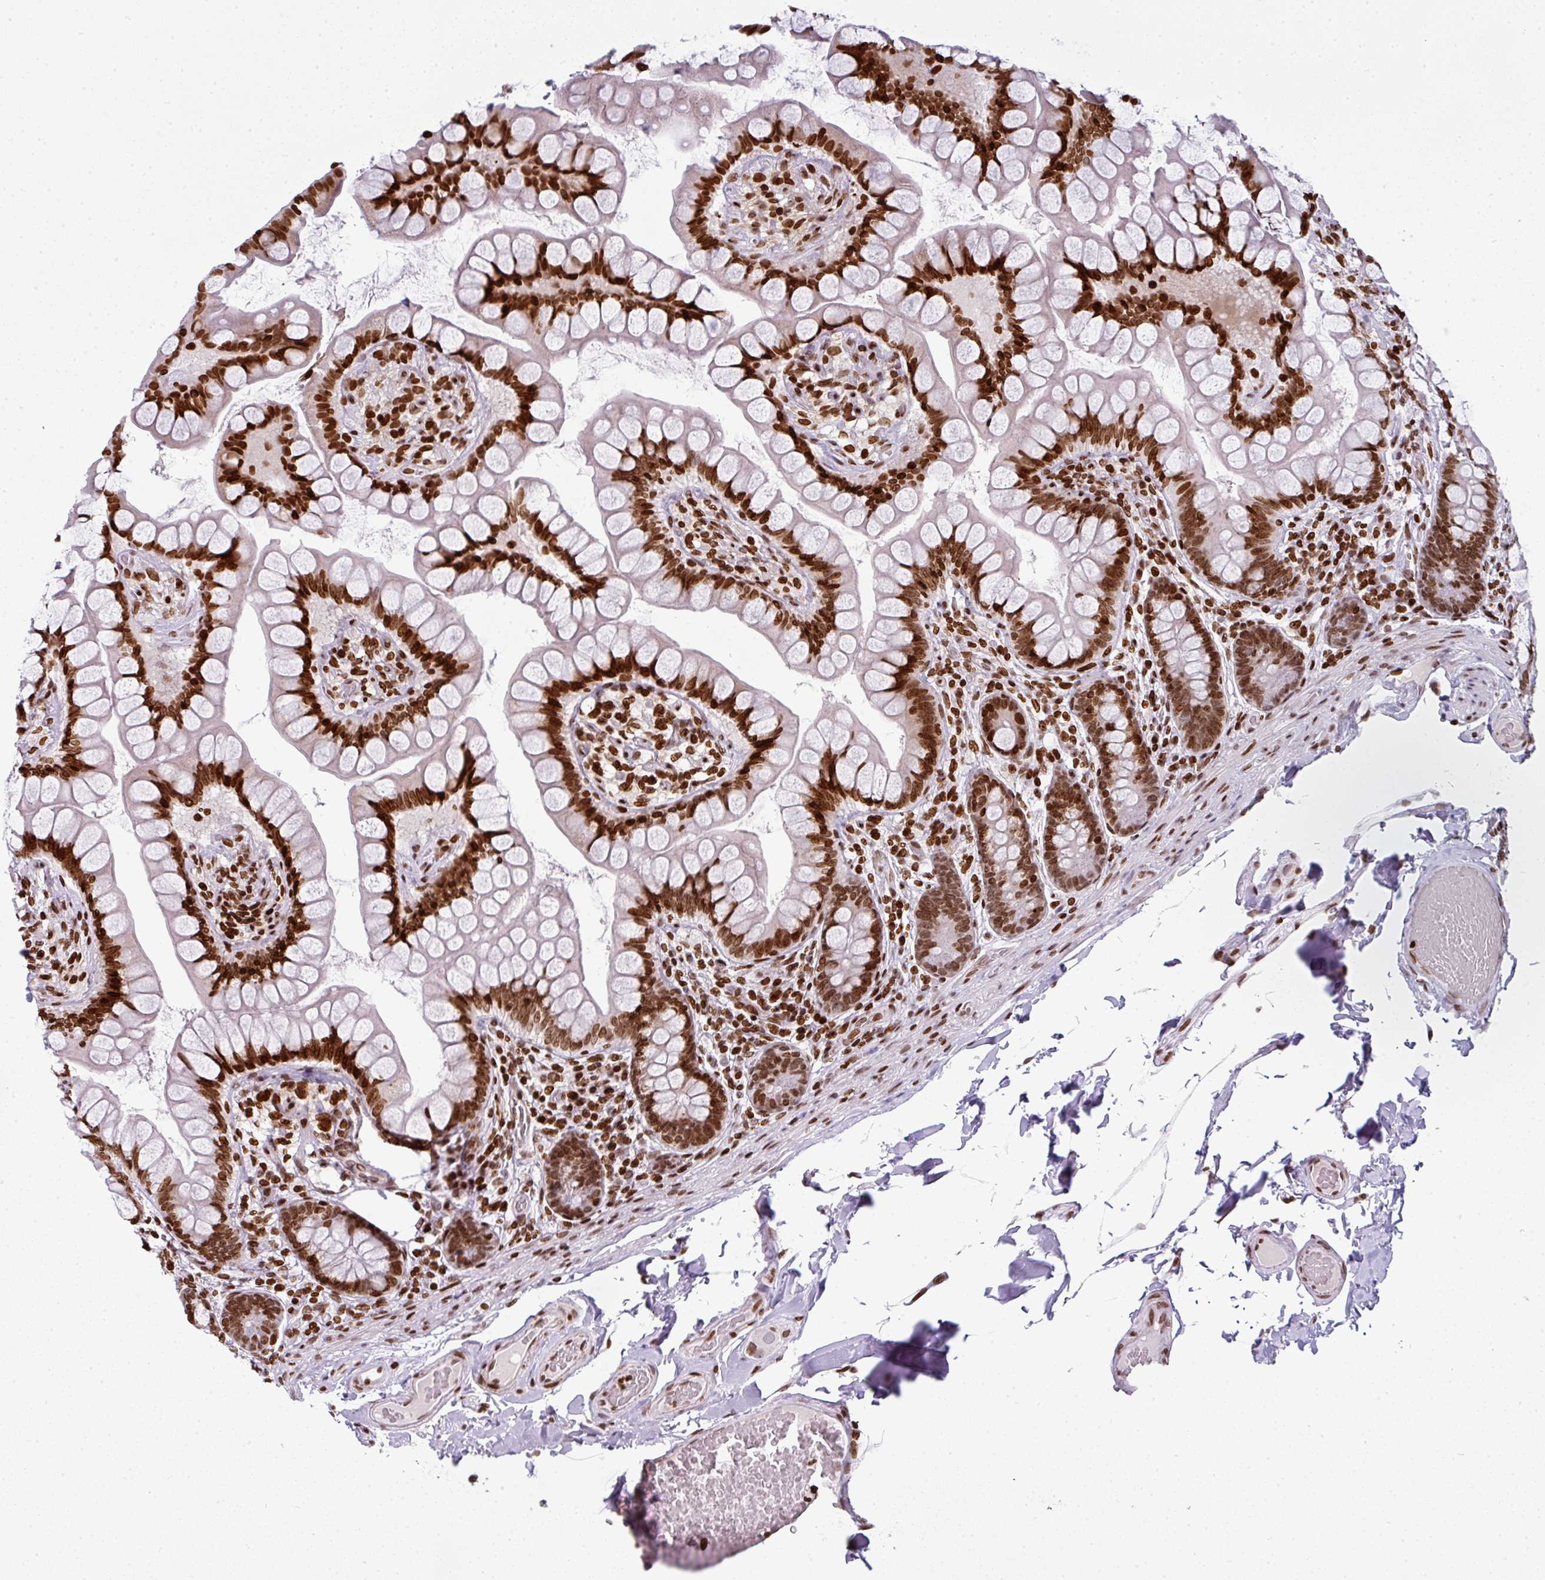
{"staining": {"intensity": "strong", "quantity": ">75%", "location": "nuclear"}, "tissue": "small intestine", "cell_type": "Glandular cells", "image_type": "normal", "snomed": [{"axis": "morphology", "description": "Normal tissue, NOS"}, {"axis": "topography", "description": "Small intestine"}], "caption": "About >75% of glandular cells in normal small intestine reveal strong nuclear protein positivity as visualized by brown immunohistochemical staining.", "gene": "RASL11A", "patient": {"sex": "male", "age": 70}}